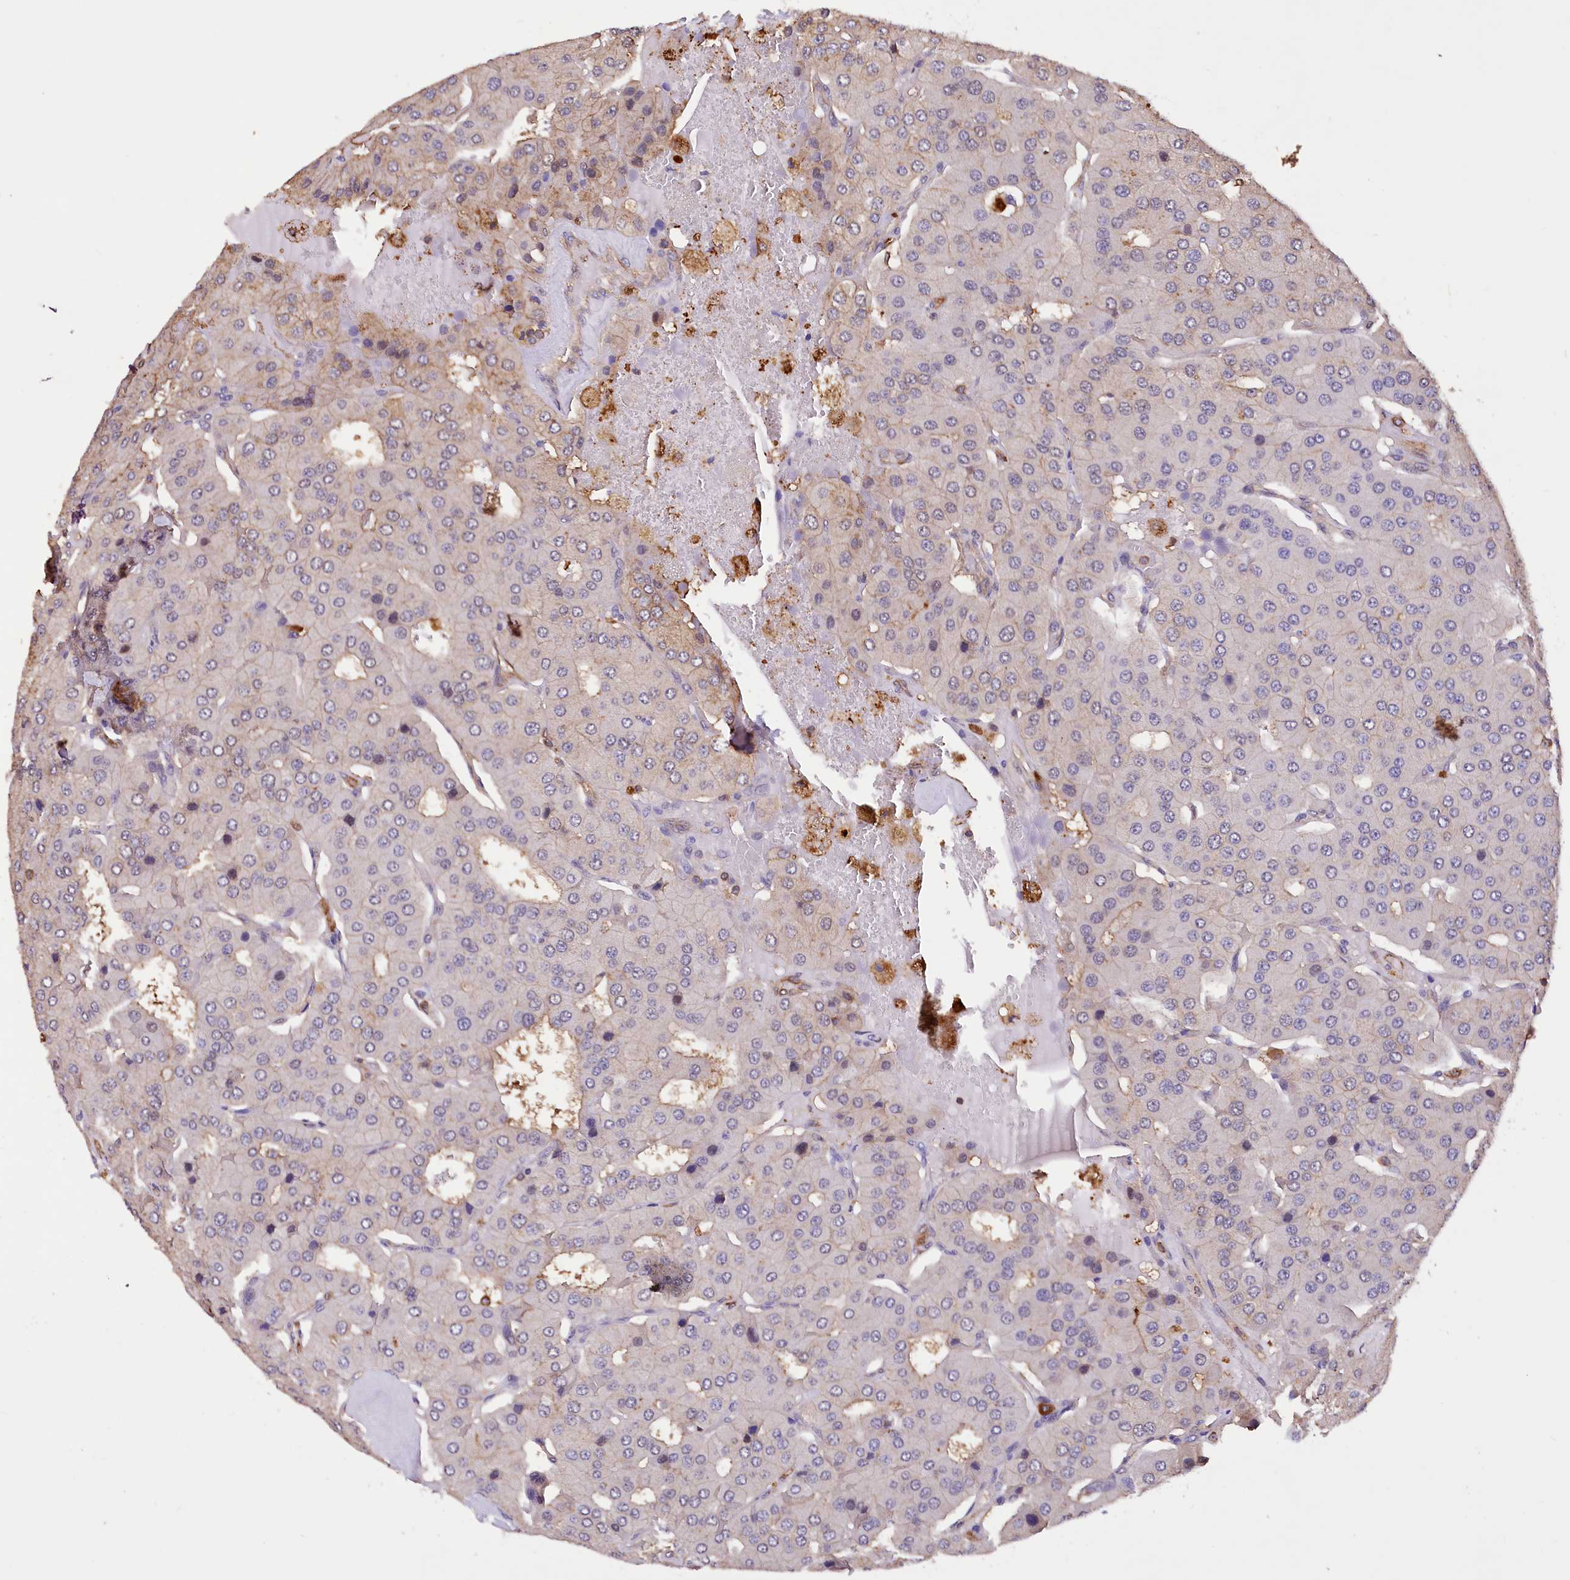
{"staining": {"intensity": "weak", "quantity": "<25%", "location": "cytoplasmic/membranous"}, "tissue": "parathyroid gland", "cell_type": "Glandular cells", "image_type": "normal", "snomed": [{"axis": "morphology", "description": "Normal tissue, NOS"}, {"axis": "morphology", "description": "Adenoma, NOS"}, {"axis": "topography", "description": "Parathyroid gland"}], "caption": "This is an IHC photomicrograph of unremarkable human parathyroid gland. There is no staining in glandular cells.", "gene": "DPP3", "patient": {"sex": "female", "age": 86}}